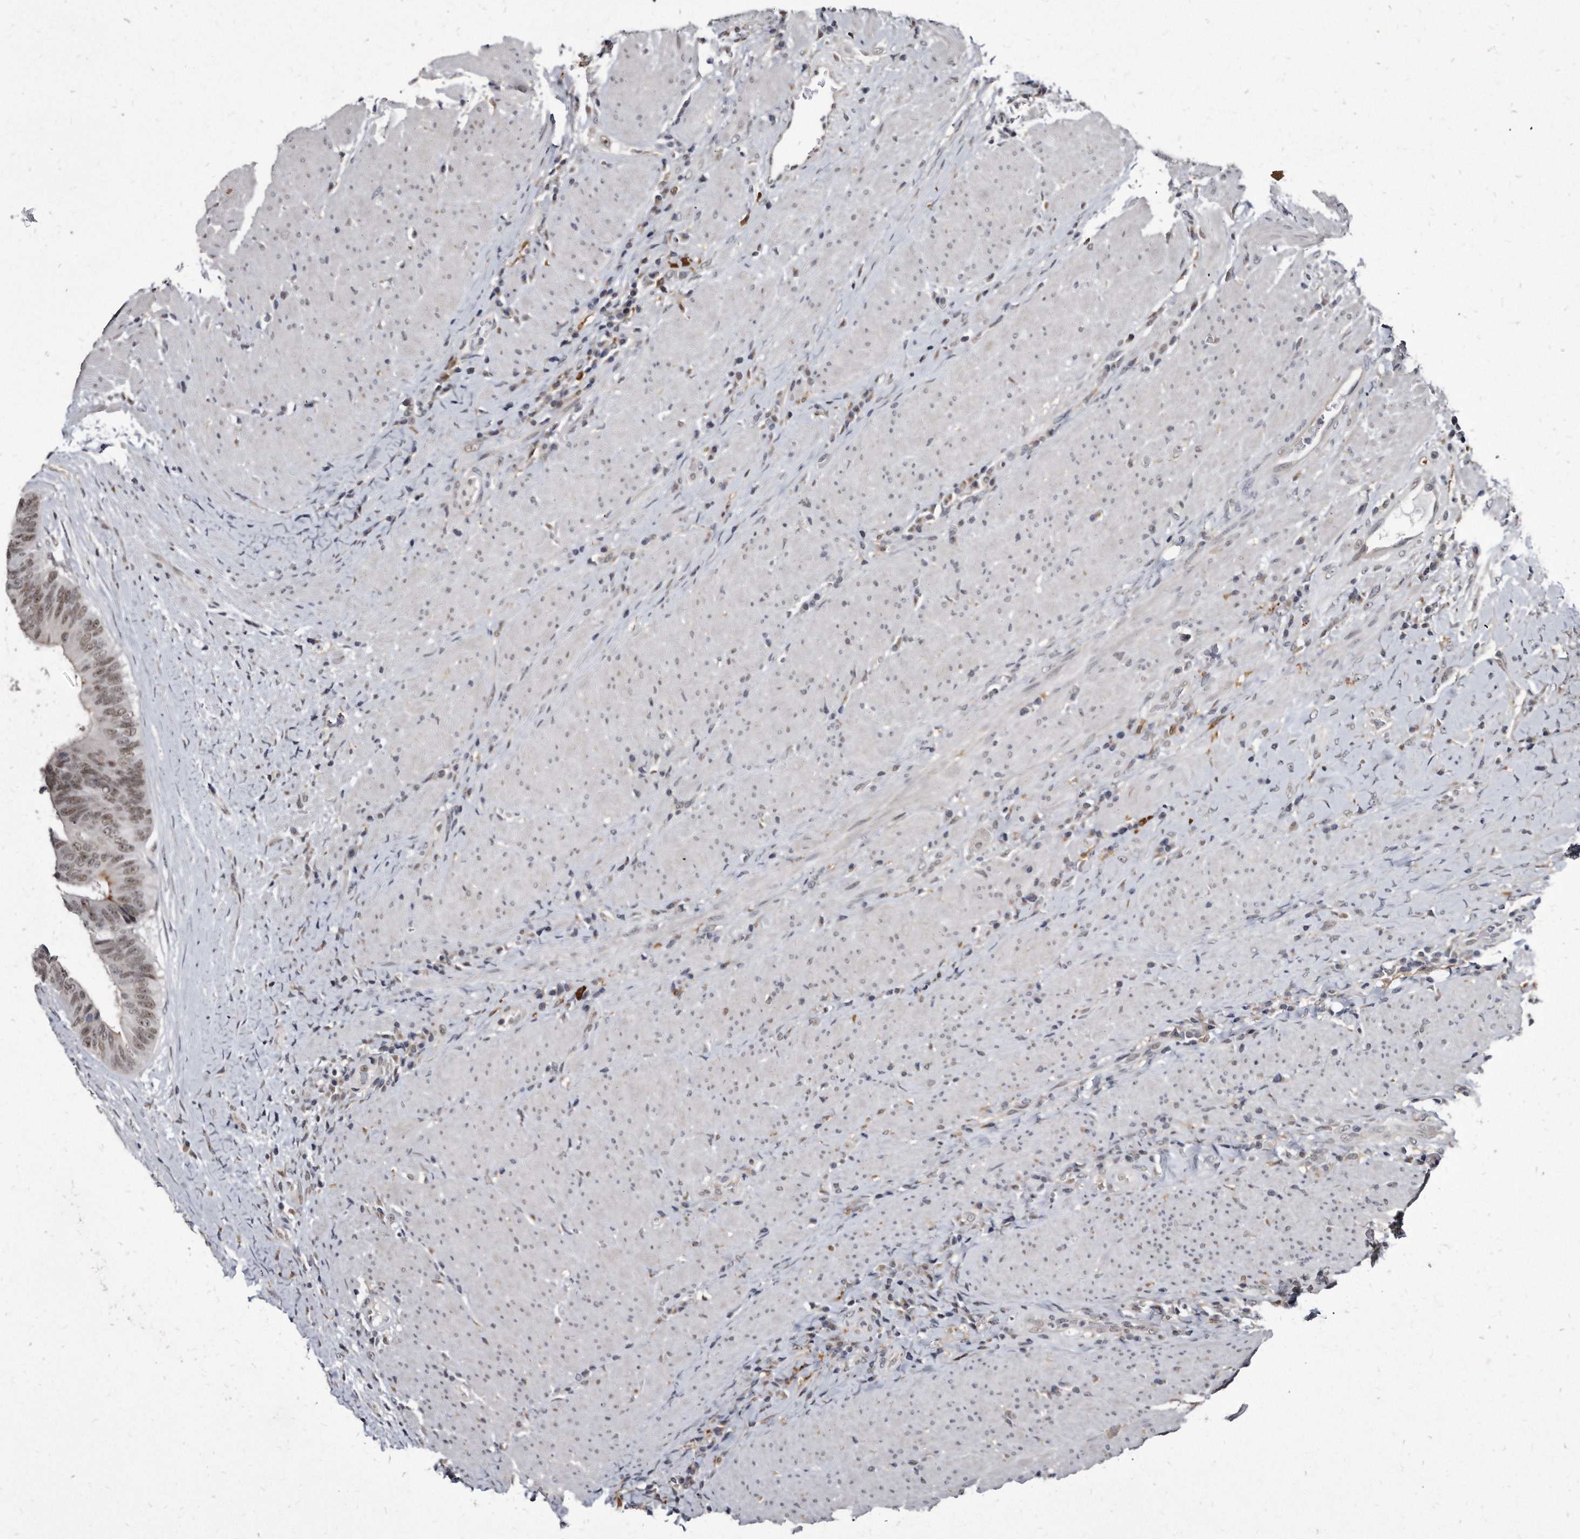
{"staining": {"intensity": "weak", "quantity": ">75%", "location": "nuclear"}, "tissue": "colorectal cancer", "cell_type": "Tumor cells", "image_type": "cancer", "snomed": [{"axis": "morphology", "description": "Adenocarcinoma, NOS"}, {"axis": "topography", "description": "Rectum"}], "caption": "Immunohistochemistry (IHC) (DAB) staining of adenocarcinoma (colorectal) reveals weak nuclear protein expression in approximately >75% of tumor cells. (Brightfield microscopy of DAB IHC at high magnification).", "gene": "KLHDC3", "patient": {"sex": "male", "age": 72}}